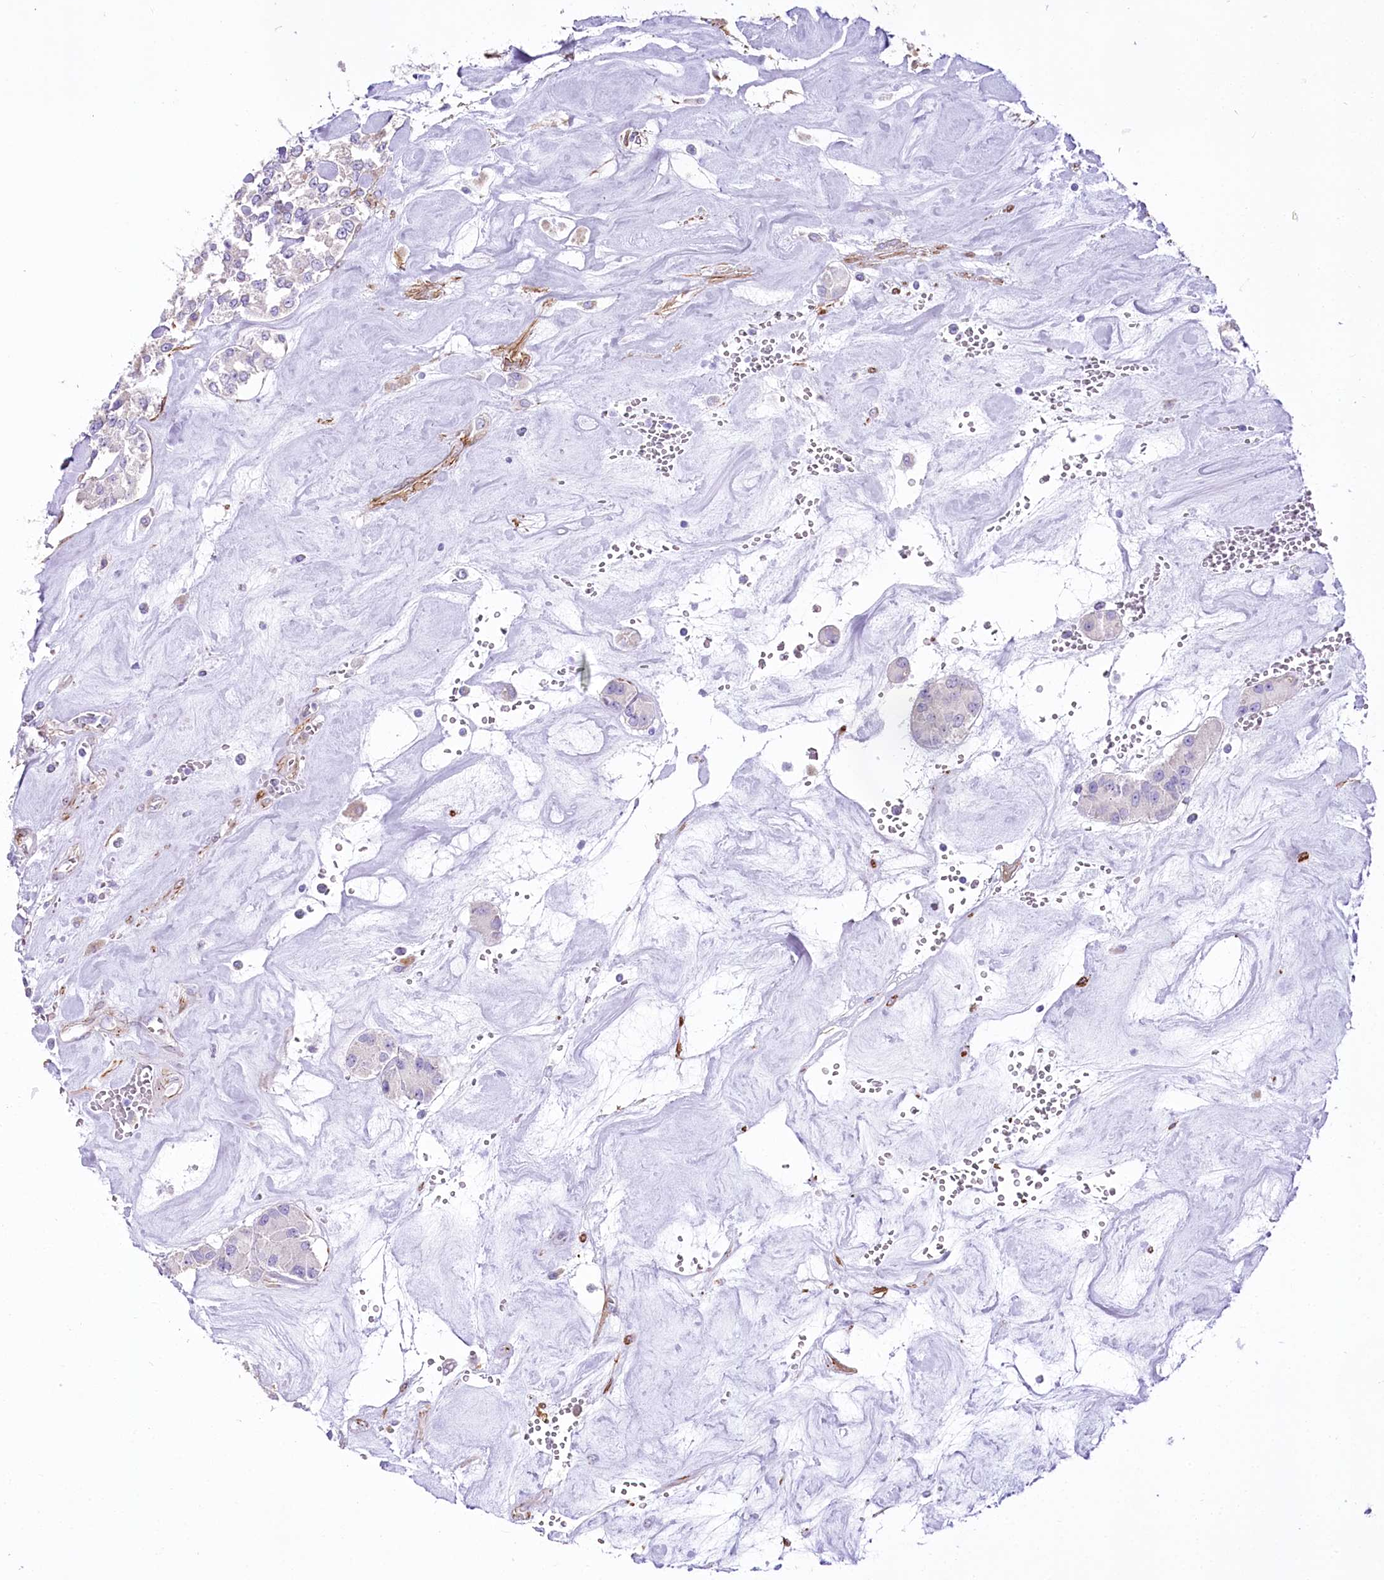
{"staining": {"intensity": "negative", "quantity": "none", "location": "none"}, "tissue": "carcinoid", "cell_type": "Tumor cells", "image_type": "cancer", "snomed": [{"axis": "morphology", "description": "Carcinoid, malignant, NOS"}, {"axis": "topography", "description": "Pancreas"}], "caption": "Immunohistochemical staining of human malignant carcinoid reveals no significant expression in tumor cells.", "gene": "SYNPO2", "patient": {"sex": "male", "age": 41}}